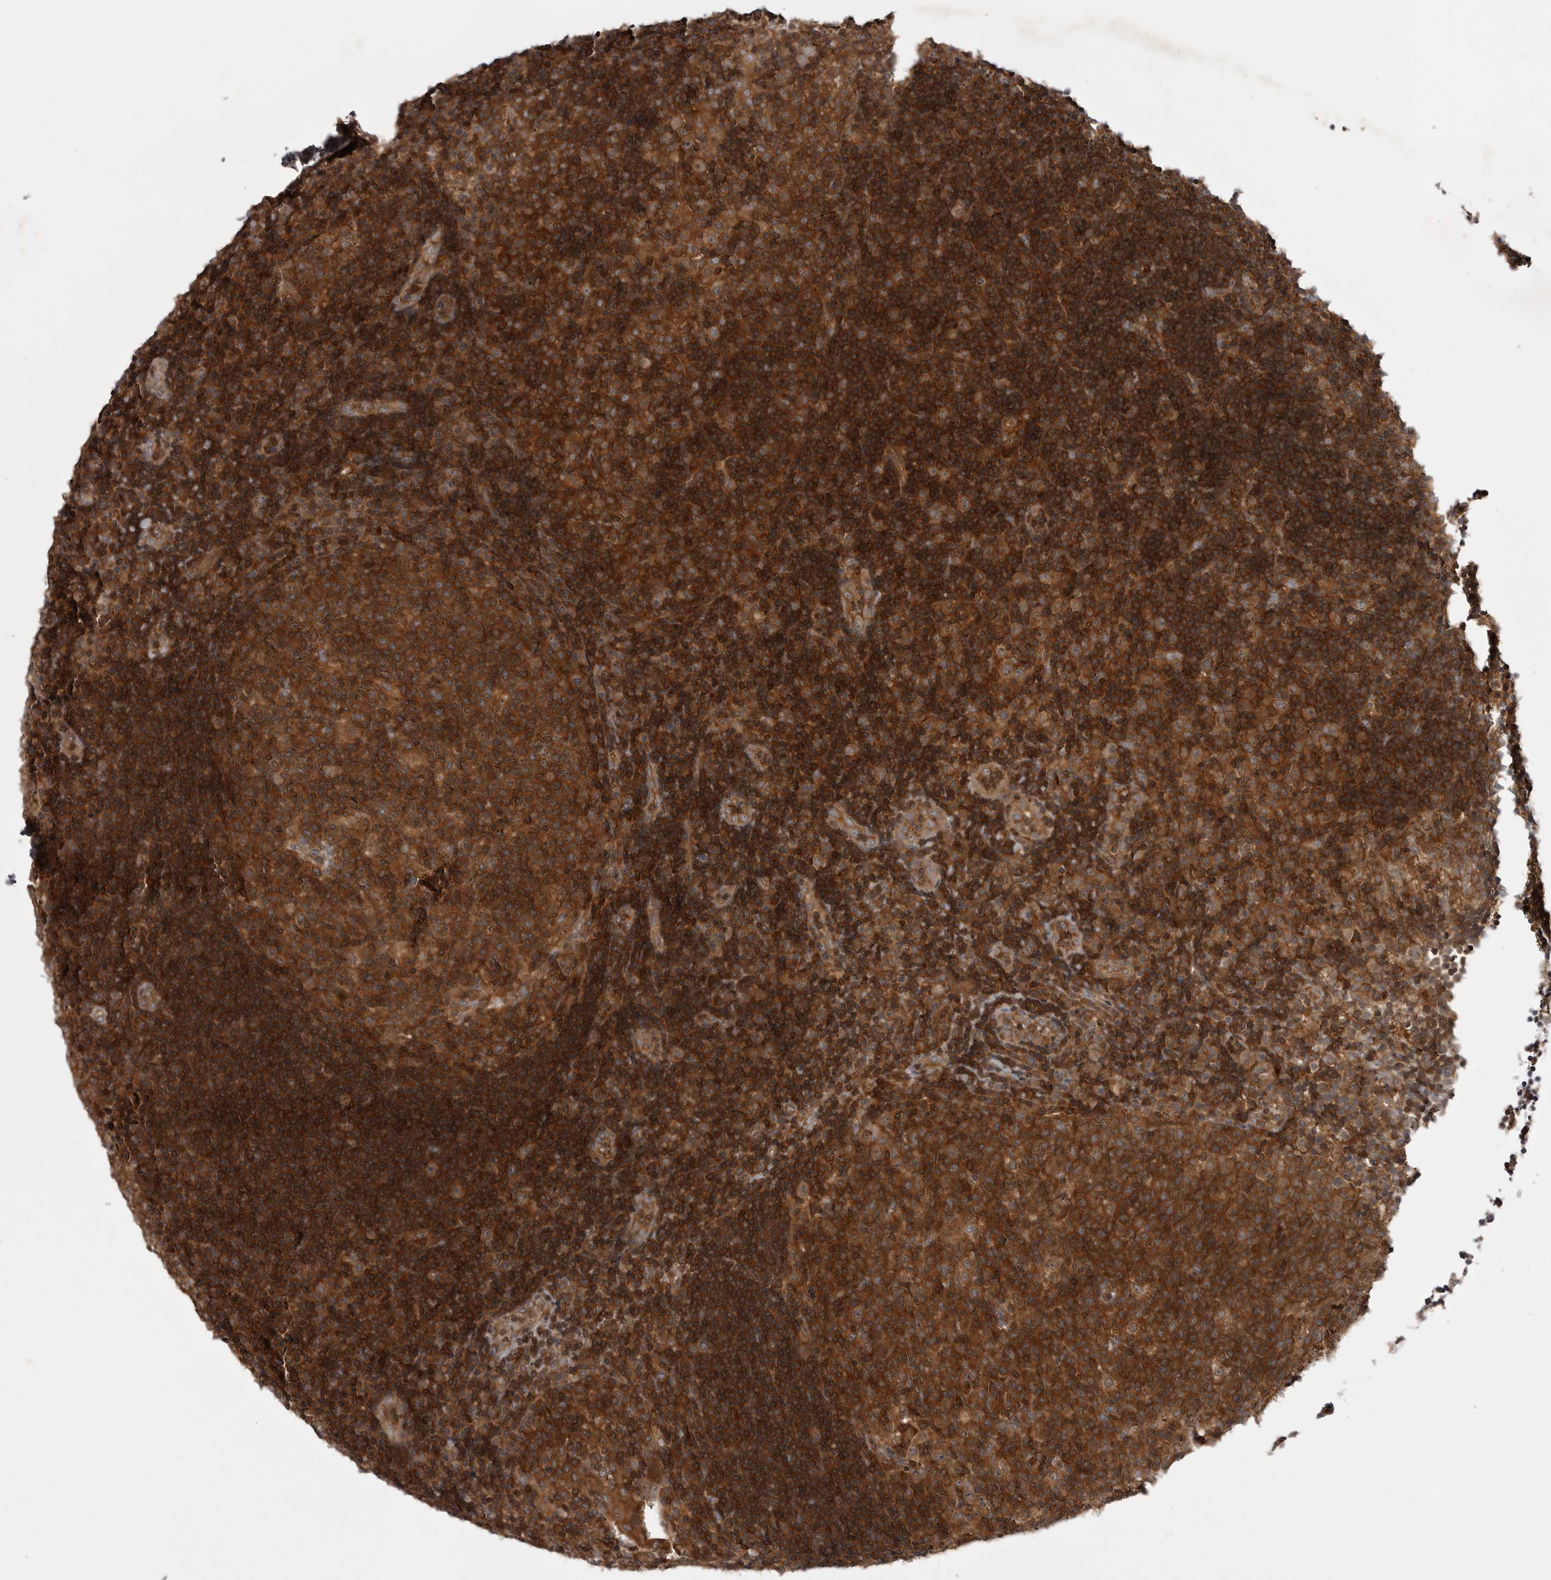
{"staining": {"intensity": "strong", "quantity": ">75%", "location": "cytoplasmic/membranous"}, "tissue": "tonsil", "cell_type": "Germinal center cells", "image_type": "normal", "snomed": [{"axis": "morphology", "description": "Normal tissue, NOS"}, {"axis": "topography", "description": "Tonsil"}], "caption": "A brown stain highlights strong cytoplasmic/membranous positivity of a protein in germinal center cells of unremarkable human tonsil.", "gene": "STK24", "patient": {"sex": "female", "age": 40}}